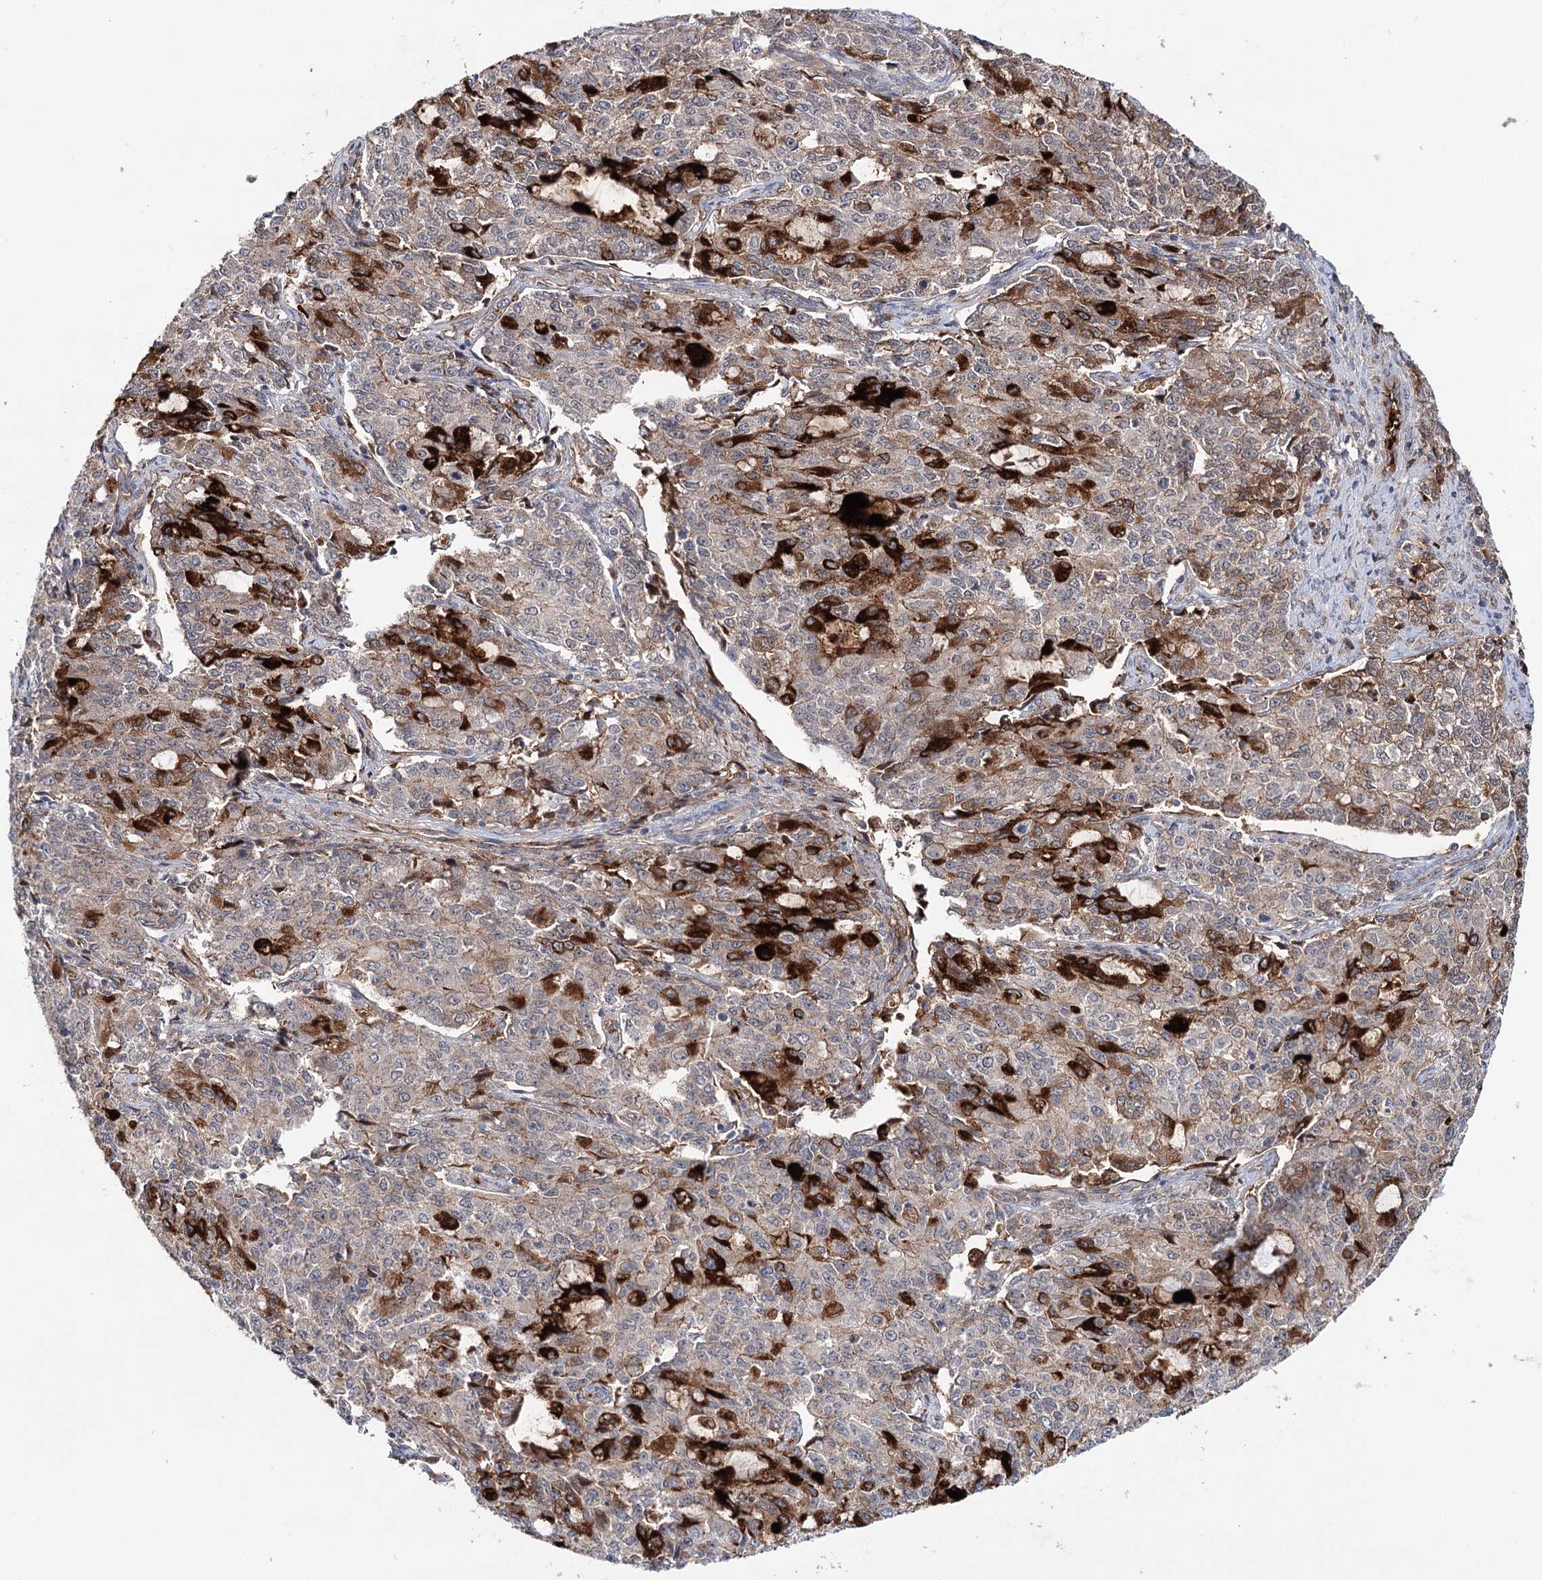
{"staining": {"intensity": "strong", "quantity": "<25%", "location": "cytoplasmic/membranous"}, "tissue": "endometrial cancer", "cell_type": "Tumor cells", "image_type": "cancer", "snomed": [{"axis": "morphology", "description": "Adenocarcinoma, NOS"}, {"axis": "topography", "description": "Endometrium"}], "caption": "Human endometrial cancer stained with a protein marker exhibits strong staining in tumor cells.", "gene": "PKP4", "patient": {"sex": "female", "age": 50}}